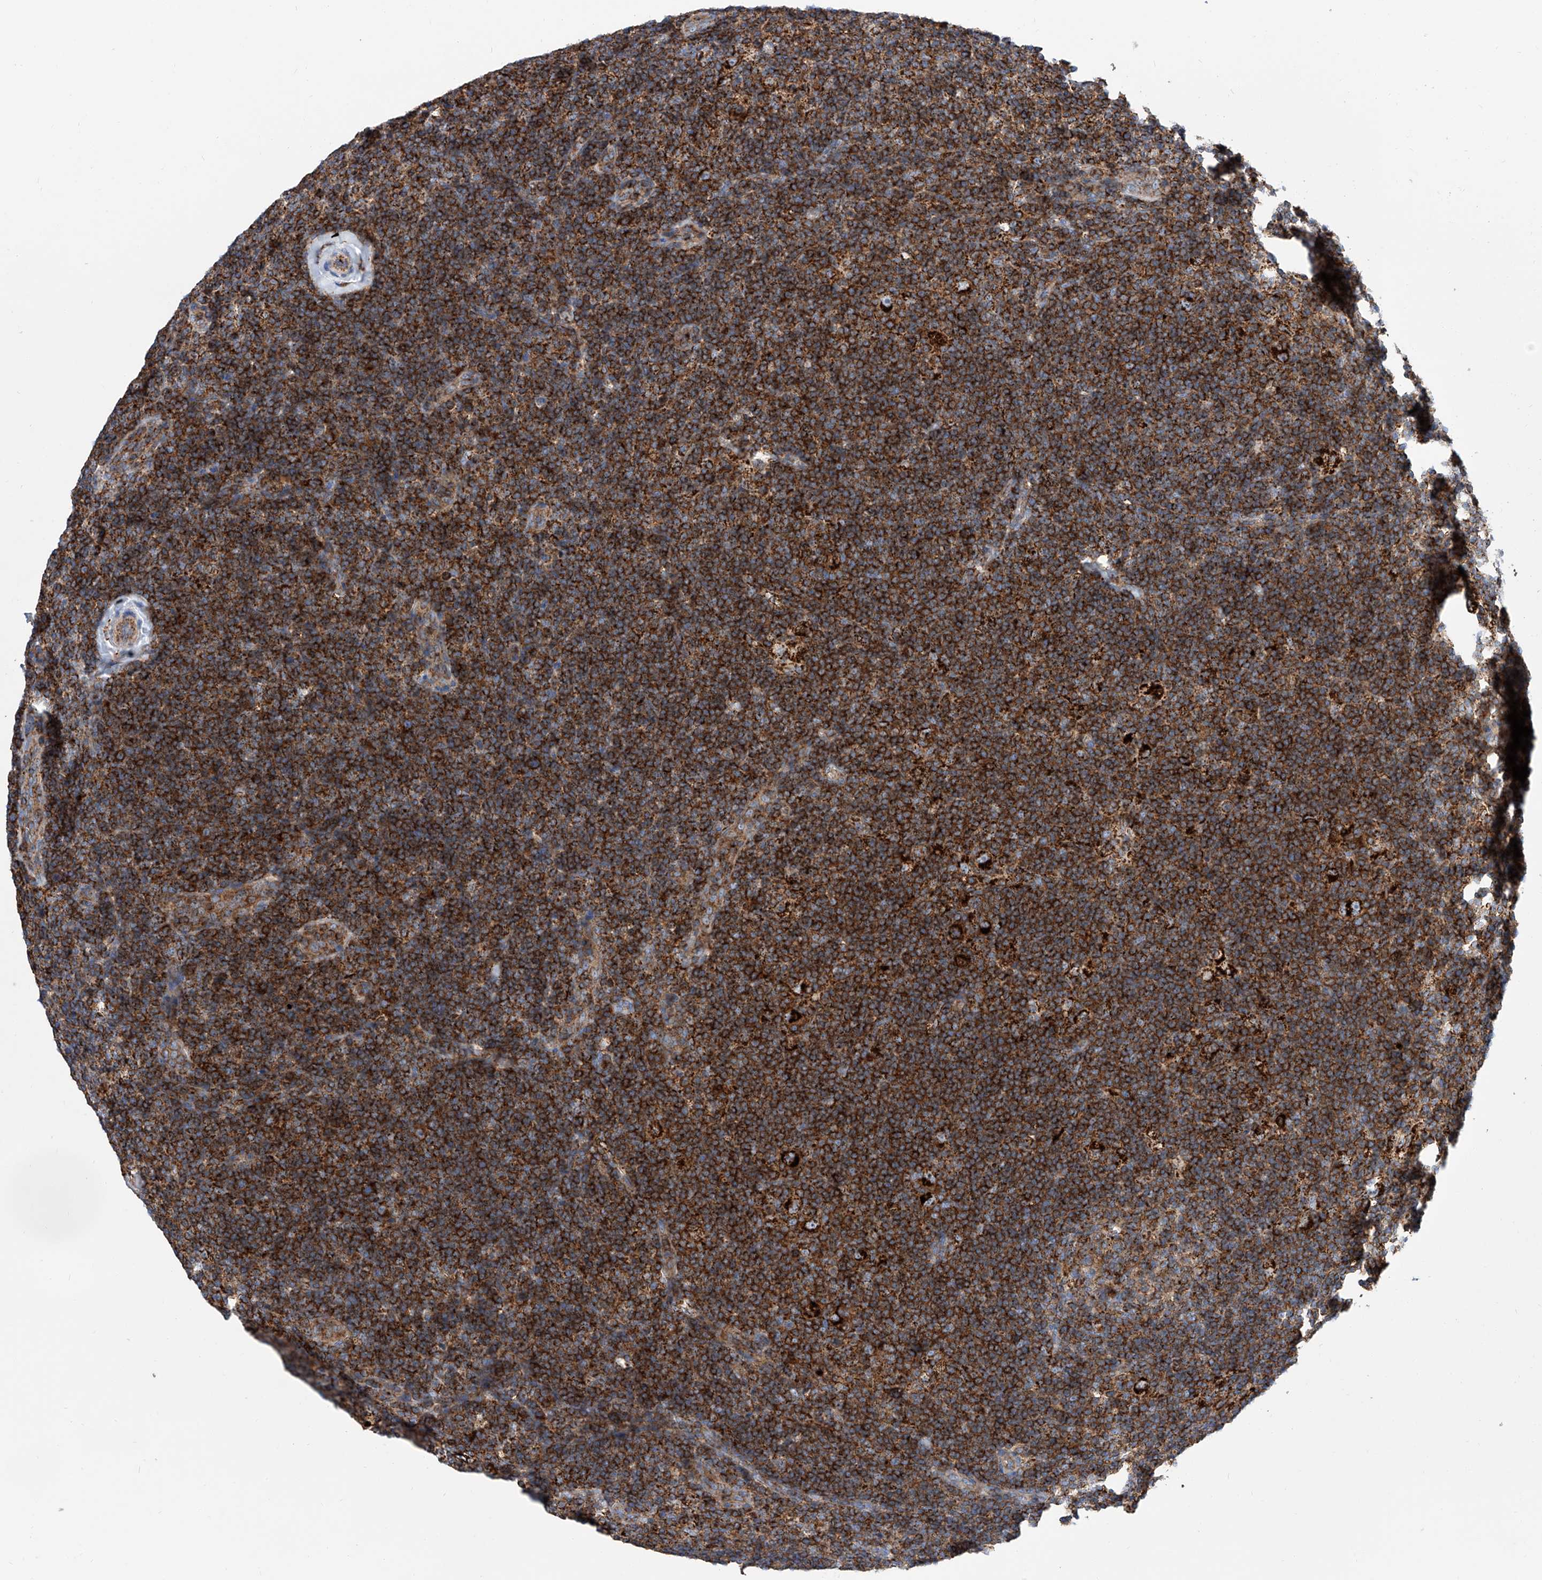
{"staining": {"intensity": "strong", "quantity": ">75%", "location": "cytoplasmic/membranous"}, "tissue": "lymphoma", "cell_type": "Tumor cells", "image_type": "cancer", "snomed": [{"axis": "morphology", "description": "Hodgkin's disease, NOS"}, {"axis": "topography", "description": "Lymph node"}], "caption": "Immunohistochemical staining of human Hodgkin's disease shows high levels of strong cytoplasmic/membranous protein expression in about >75% of tumor cells.", "gene": "CPNE5", "patient": {"sex": "female", "age": 57}}